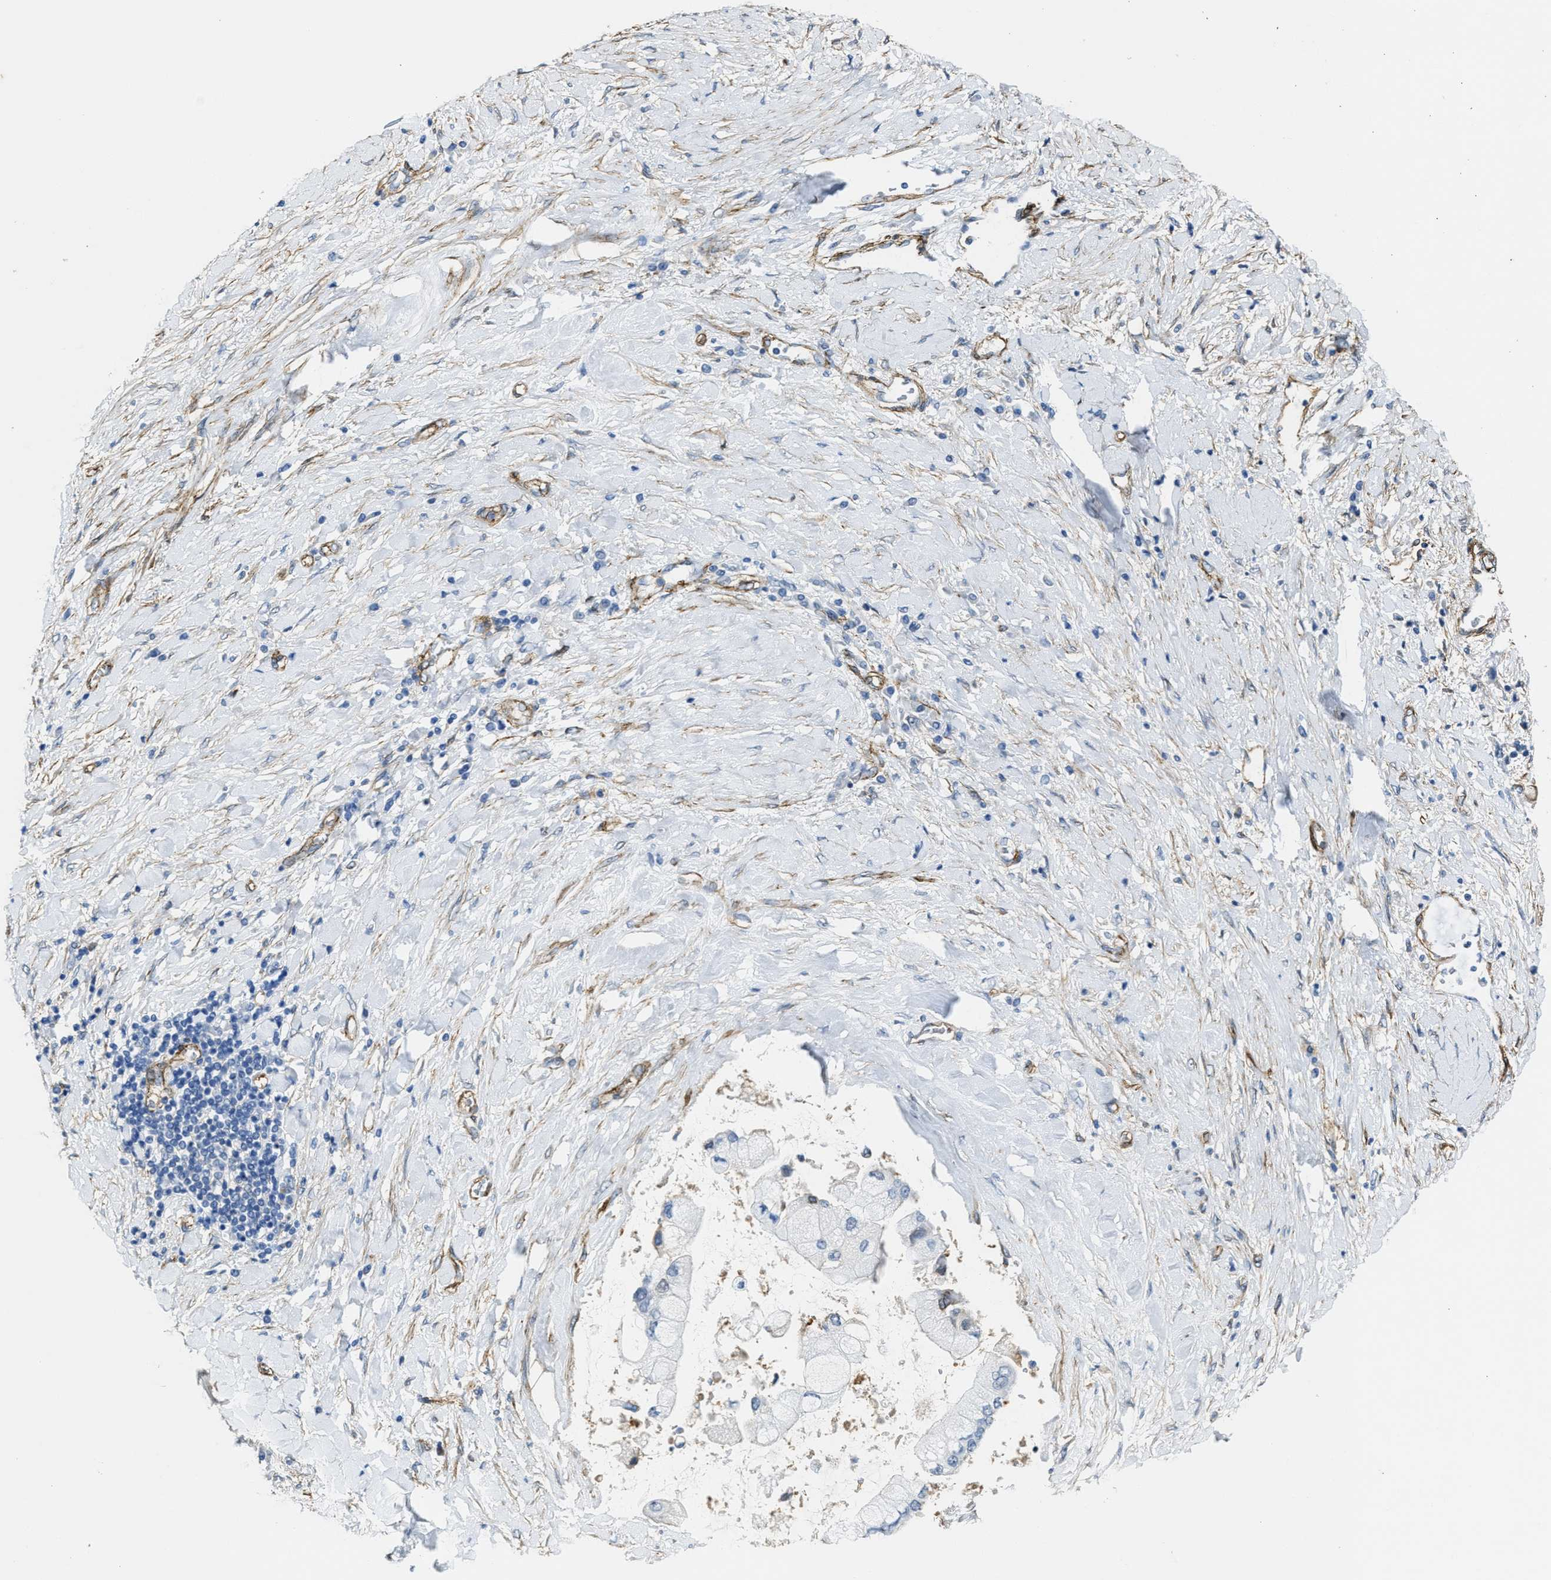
{"staining": {"intensity": "negative", "quantity": "none", "location": "none"}, "tissue": "liver cancer", "cell_type": "Tumor cells", "image_type": "cancer", "snomed": [{"axis": "morphology", "description": "Cholangiocarcinoma"}, {"axis": "topography", "description": "Liver"}], "caption": "Immunohistochemistry (IHC) of human cholangiocarcinoma (liver) shows no staining in tumor cells.", "gene": "NAB1", "patient": {"sex": "male", "age": 50}}